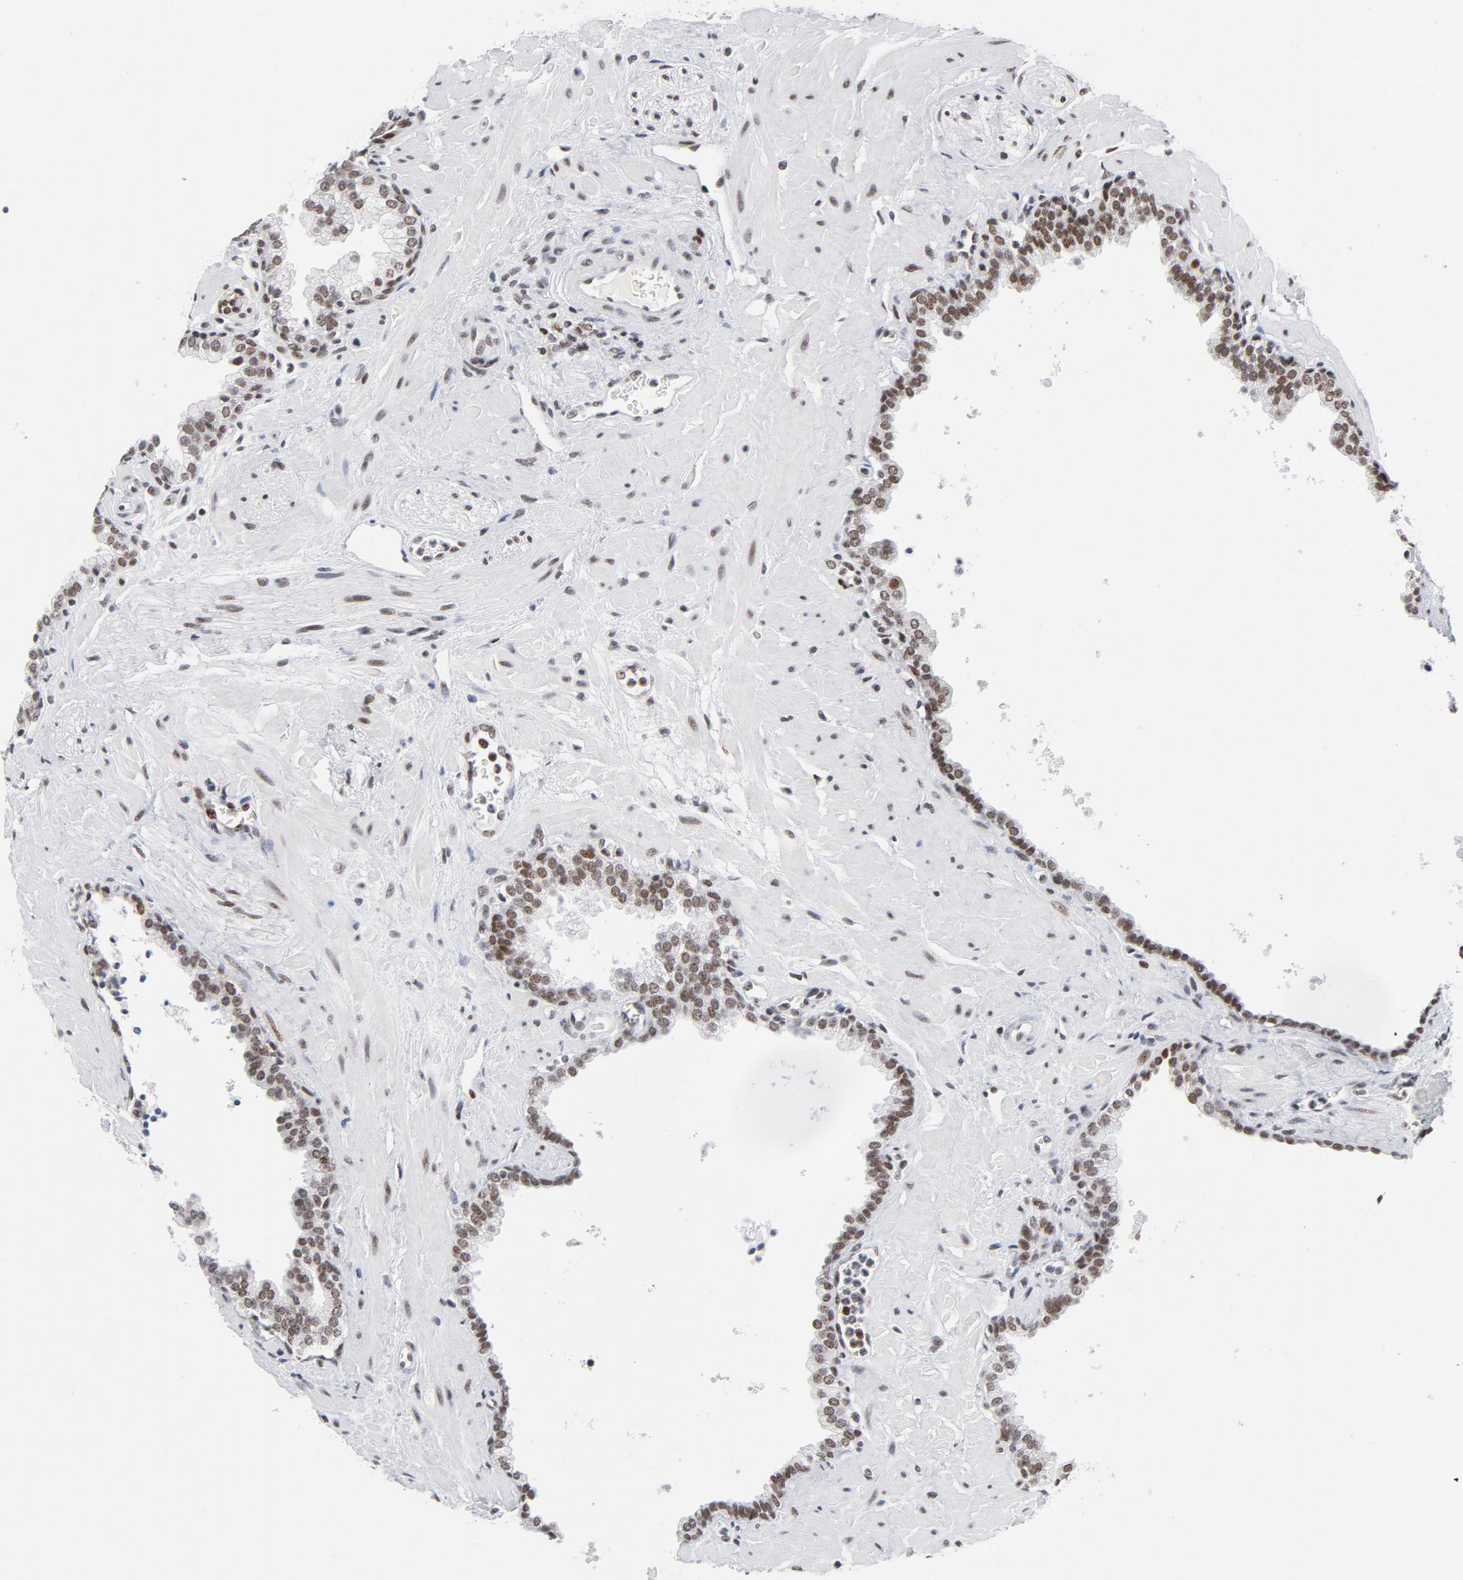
{"staining": {"intensity": "moderate", "quantity": "25%-75%", "location": "nuclear"}, "tissue": "prostate", "cell_type": "Glandular cells", "image_type": "normal", "snomed": [{"axis": "morphology", "description": "Normal tissue, NOS"}, {"axis": "topography", "description": "Prostate"}], "caption": "An image of prostate stained for a protein displays moderate nuclear brown staining in glandular cells. The protein of interest is shown in brown color, while the nuclei are stained blue.", "gene": "RFC4", "patient": {"sex": "male", "age": 60}}